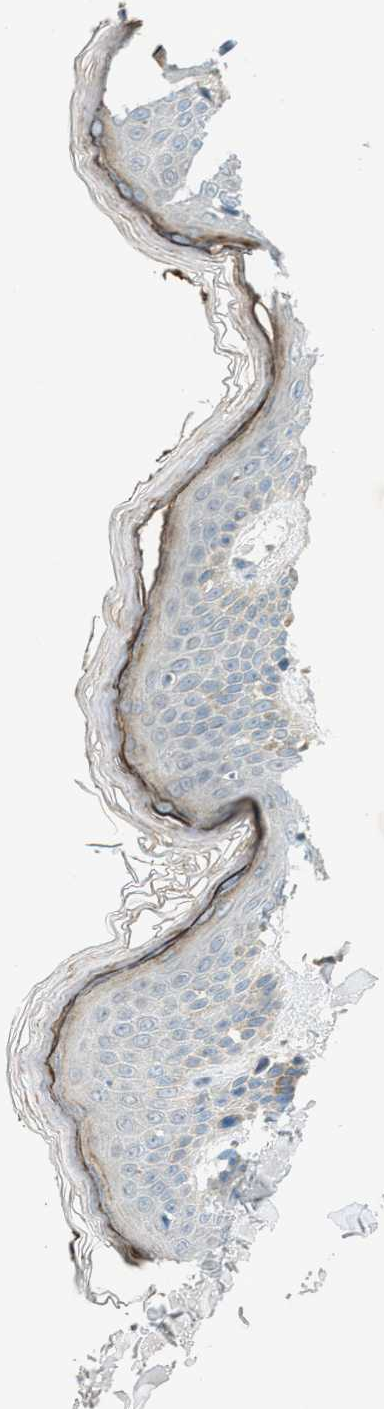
{"staining": {"intensity": "moderate", "quantity": "<25%", "location": "cytoplasmic/membranous"}, "tissue": "skin", "cell_type": "Keratinocytes", "image_type": "normal", "snomed": [{"axis": "morphology", "description": "Normal tissue, NOS"}, {"axis": "topography", "description": "Skin"}], "caption": "Moderate cytoplasmic/membranous staining is present in about <25% of keratinocytes in unremarkable skin. (DAB IHC with brightfield microscopy, high magnification).", "gene": "DYRK1A", "patient": {"sex": "male", "age": 53}}